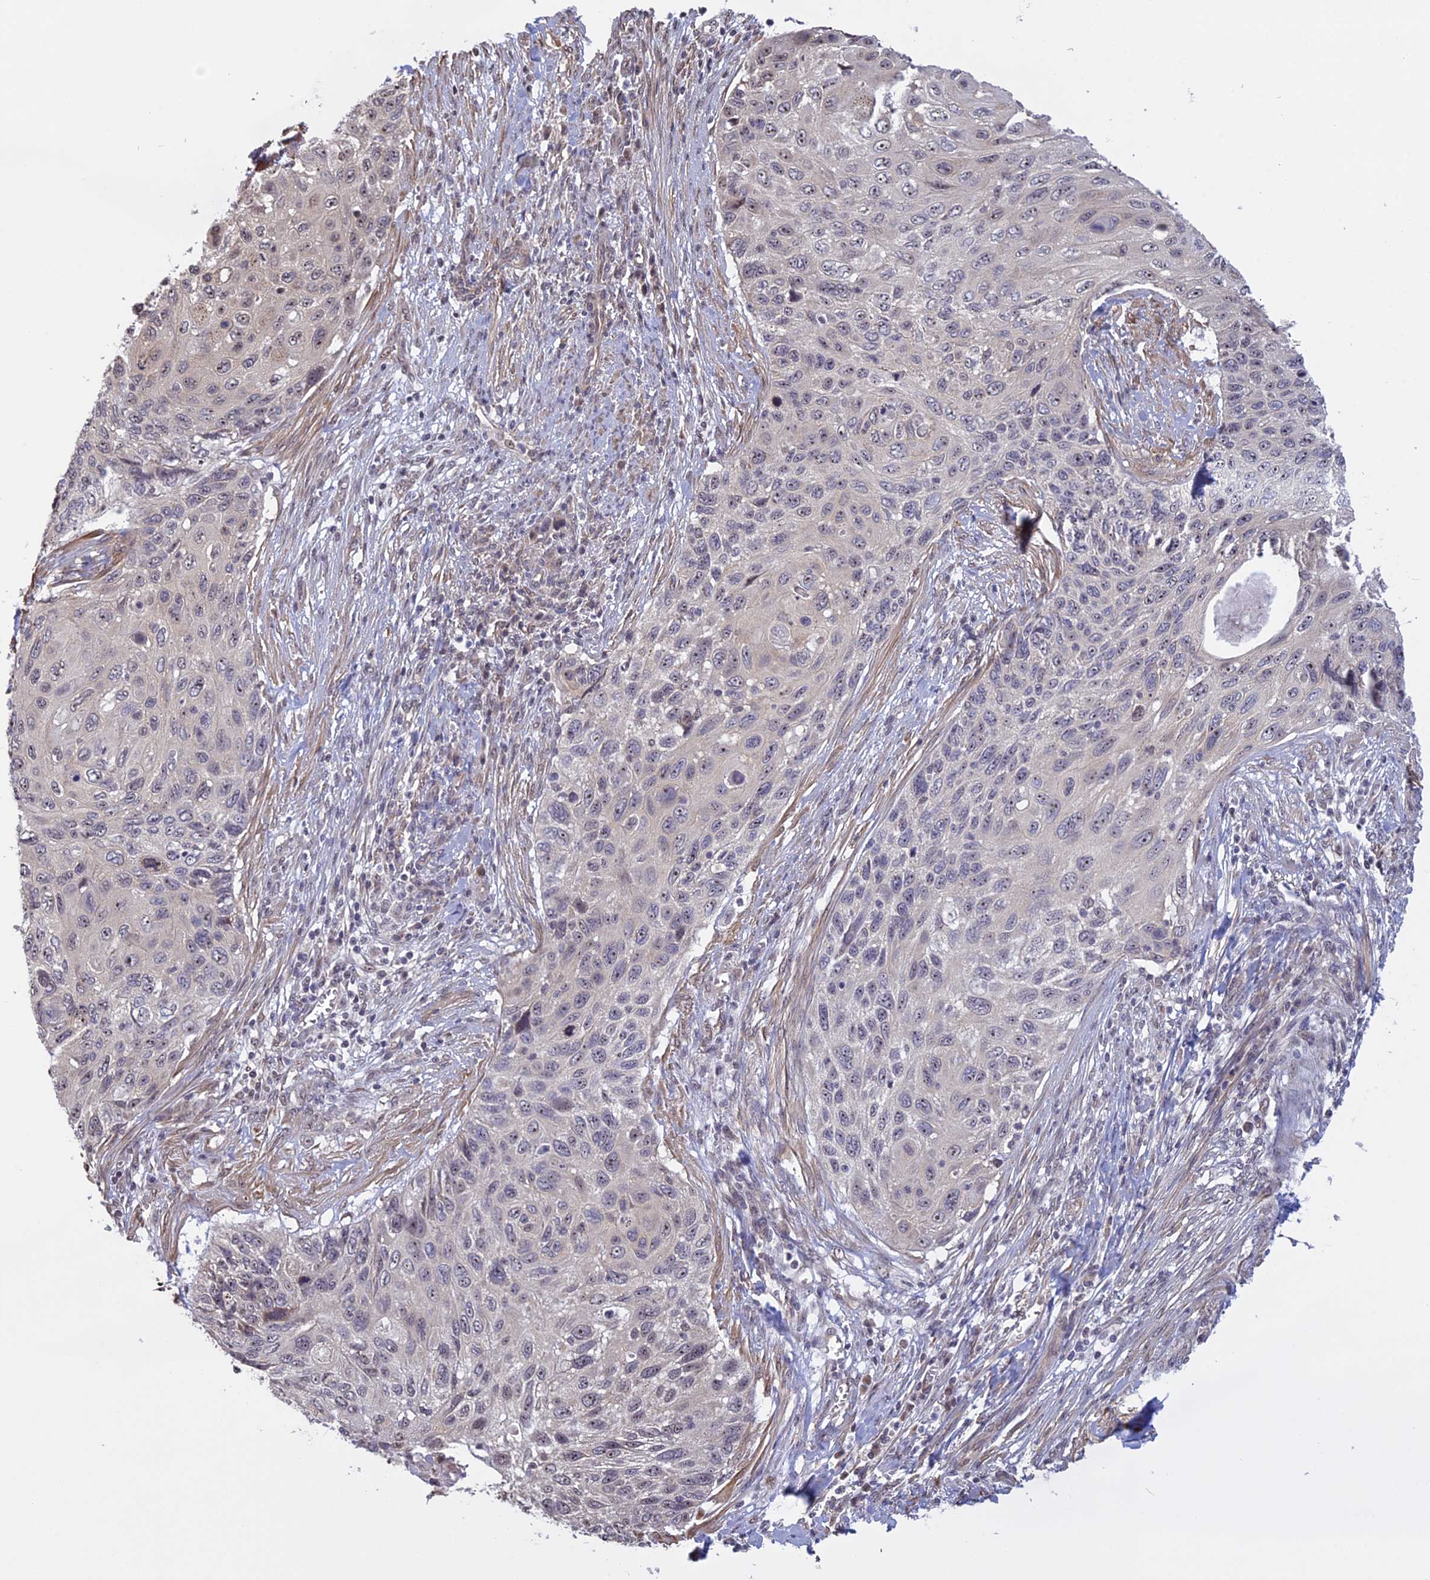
{"staining": {"intensity": "negative", "quantity": "none", "location": "none"}, "tissue": "cervical cancer", "cell_type": "Tumor cells", "image_type": "cancer", "snomed": [{"axis": "morphology", "description": "Squamous cell carcinoma, NOS"}, {"axis": "topography", "description": "Cervix"}], "caption": "IHC micrograph of neoplastic tissue: cervical squamous cell carcinoma stained with DAB displays no significant protein staining in tumor cells.", "gene": "MGA", "patient": {"sex": "female", "age": 70}}